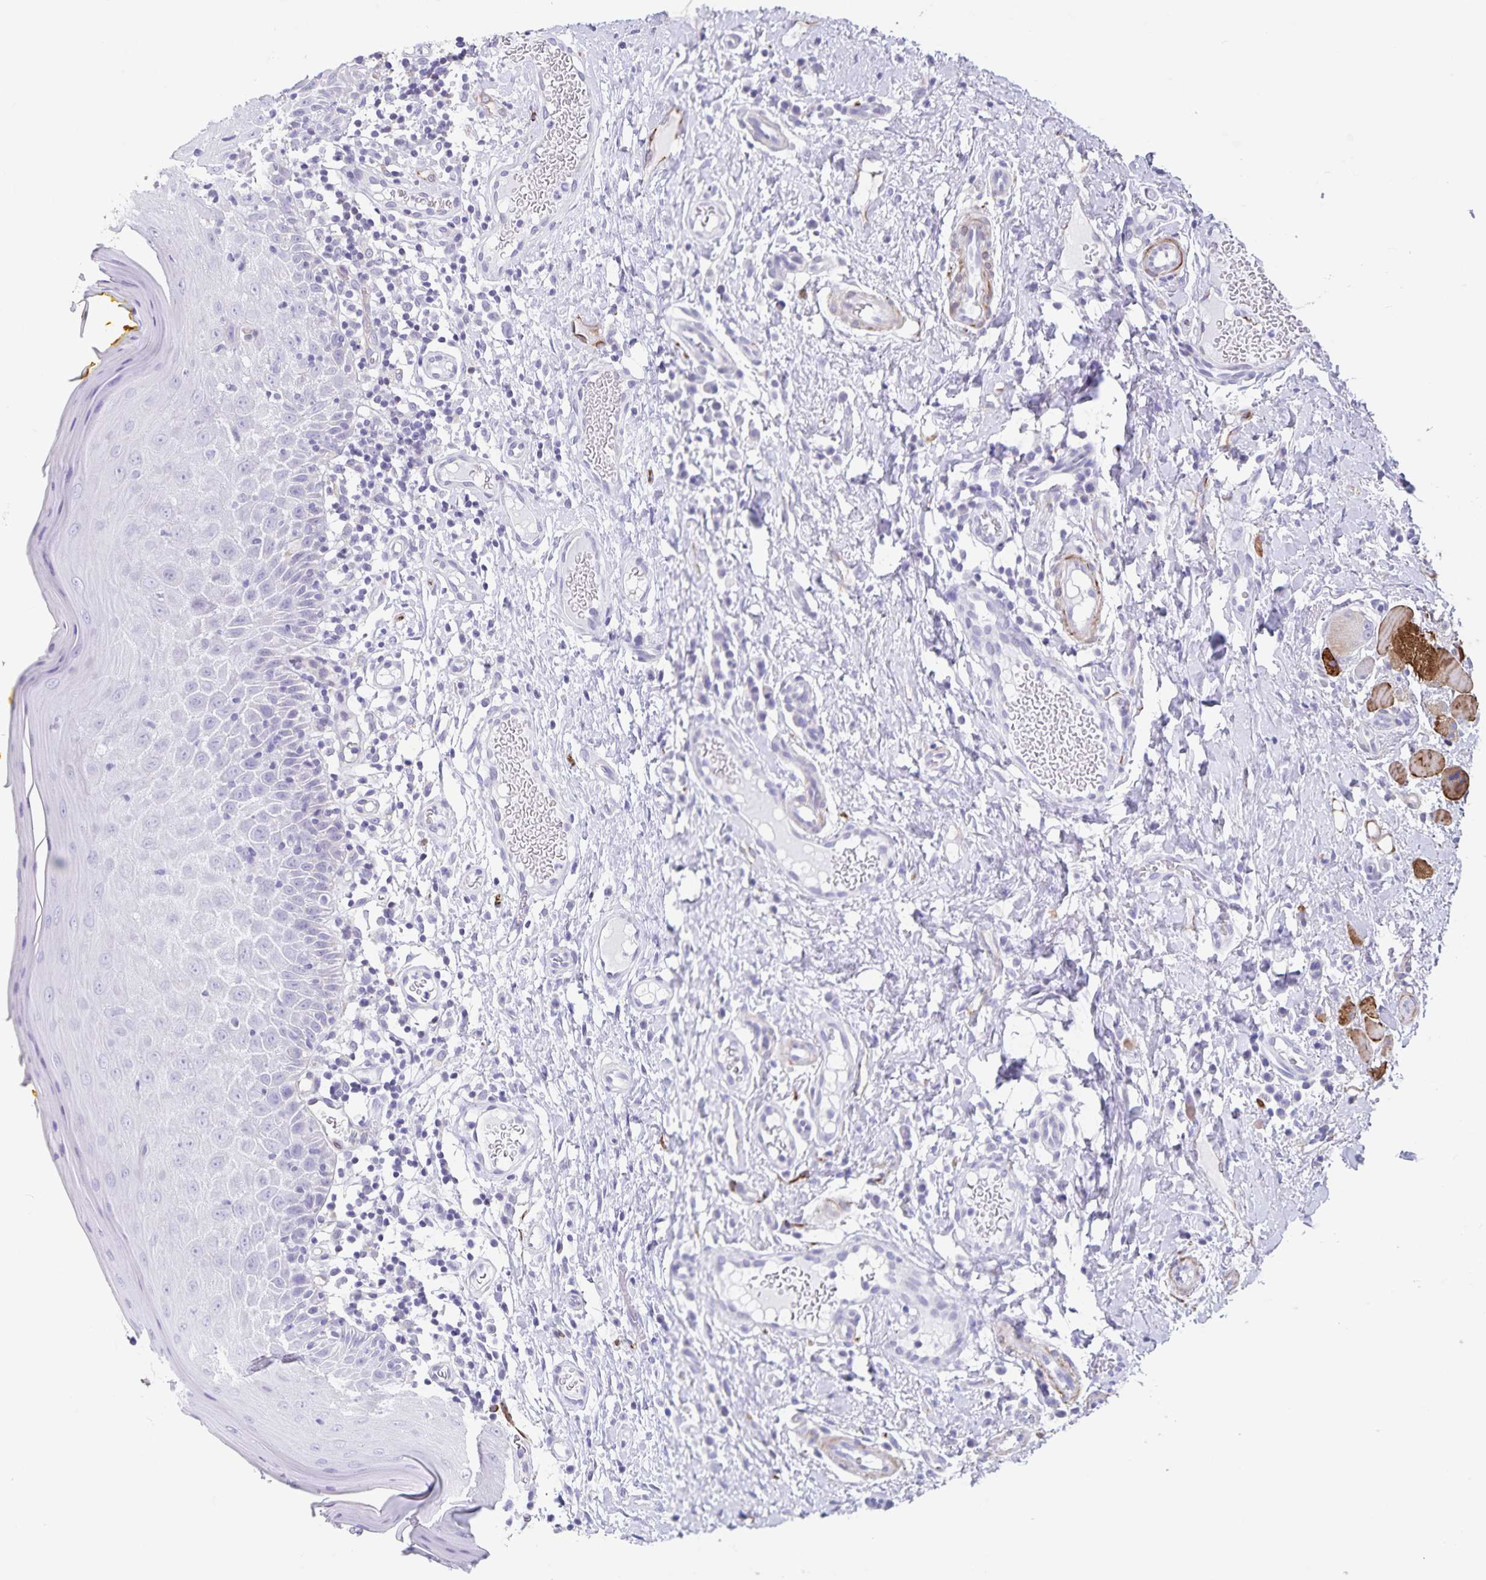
{"staining": {"intensity": "negative", "quantity": "none", "location": "none"}, "tissue": "oral mucosa", "cell_type": "Squamous epithelial cells", "image_type": "normal", "snomed": [{"axis": "morphology", "description": "Normal tissue, NOS"}, {"axis": "topography", "description": "Oral tissue"}, {"axis": "topography", "description": "Tounge, NOS"}], "caption": "An immunohistochemistry (IHC) image of normal oral mucosa is shown. There is no staining in squamous epithelial cells of oral mucosa.", "gene": "SYNM", "patient": {"sex": "female", "age": 58}}